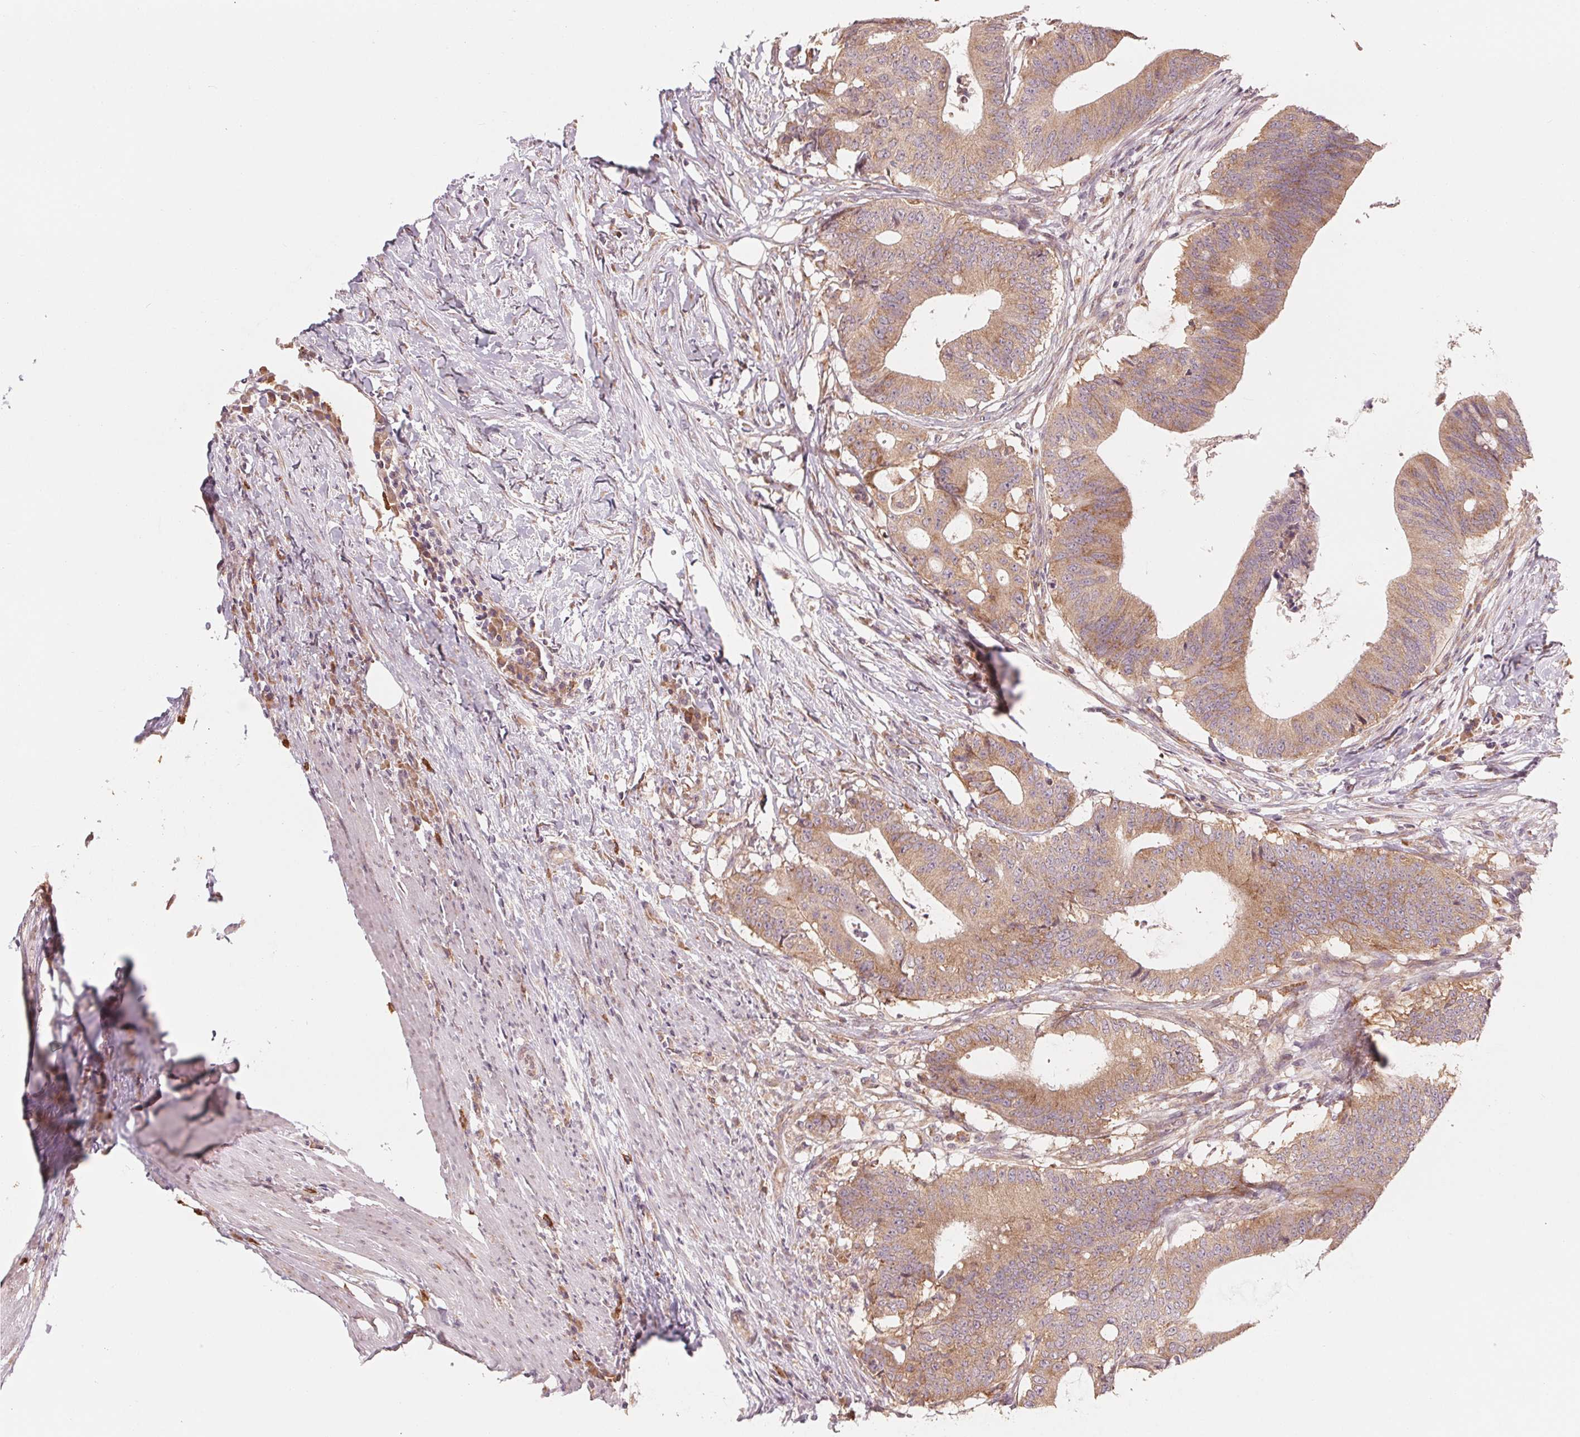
{"staining": {"intensity": "moderate", "quantity": ">75%", "location": "cytoplasmic/membranous"}, "tissue": "colorectal cancer", "cell_type": "Tumor cells", "image_type": "cancer", "snomed": [{"axis": "morphology", "description": "Adenocarcinoma, NOS"}, {"axis": "topography", "description": "Colon"}], "caption": "DAB (3,3'-diaminobenzidine) immunohistochemical staining of adenocarcinoma (colorectal) displays moderate cytoplasmic/membranous protein positivity in about >75% of tumor cells.", "gene": "GIGYF2", "patient": {"sex": "female", "age": 43}}